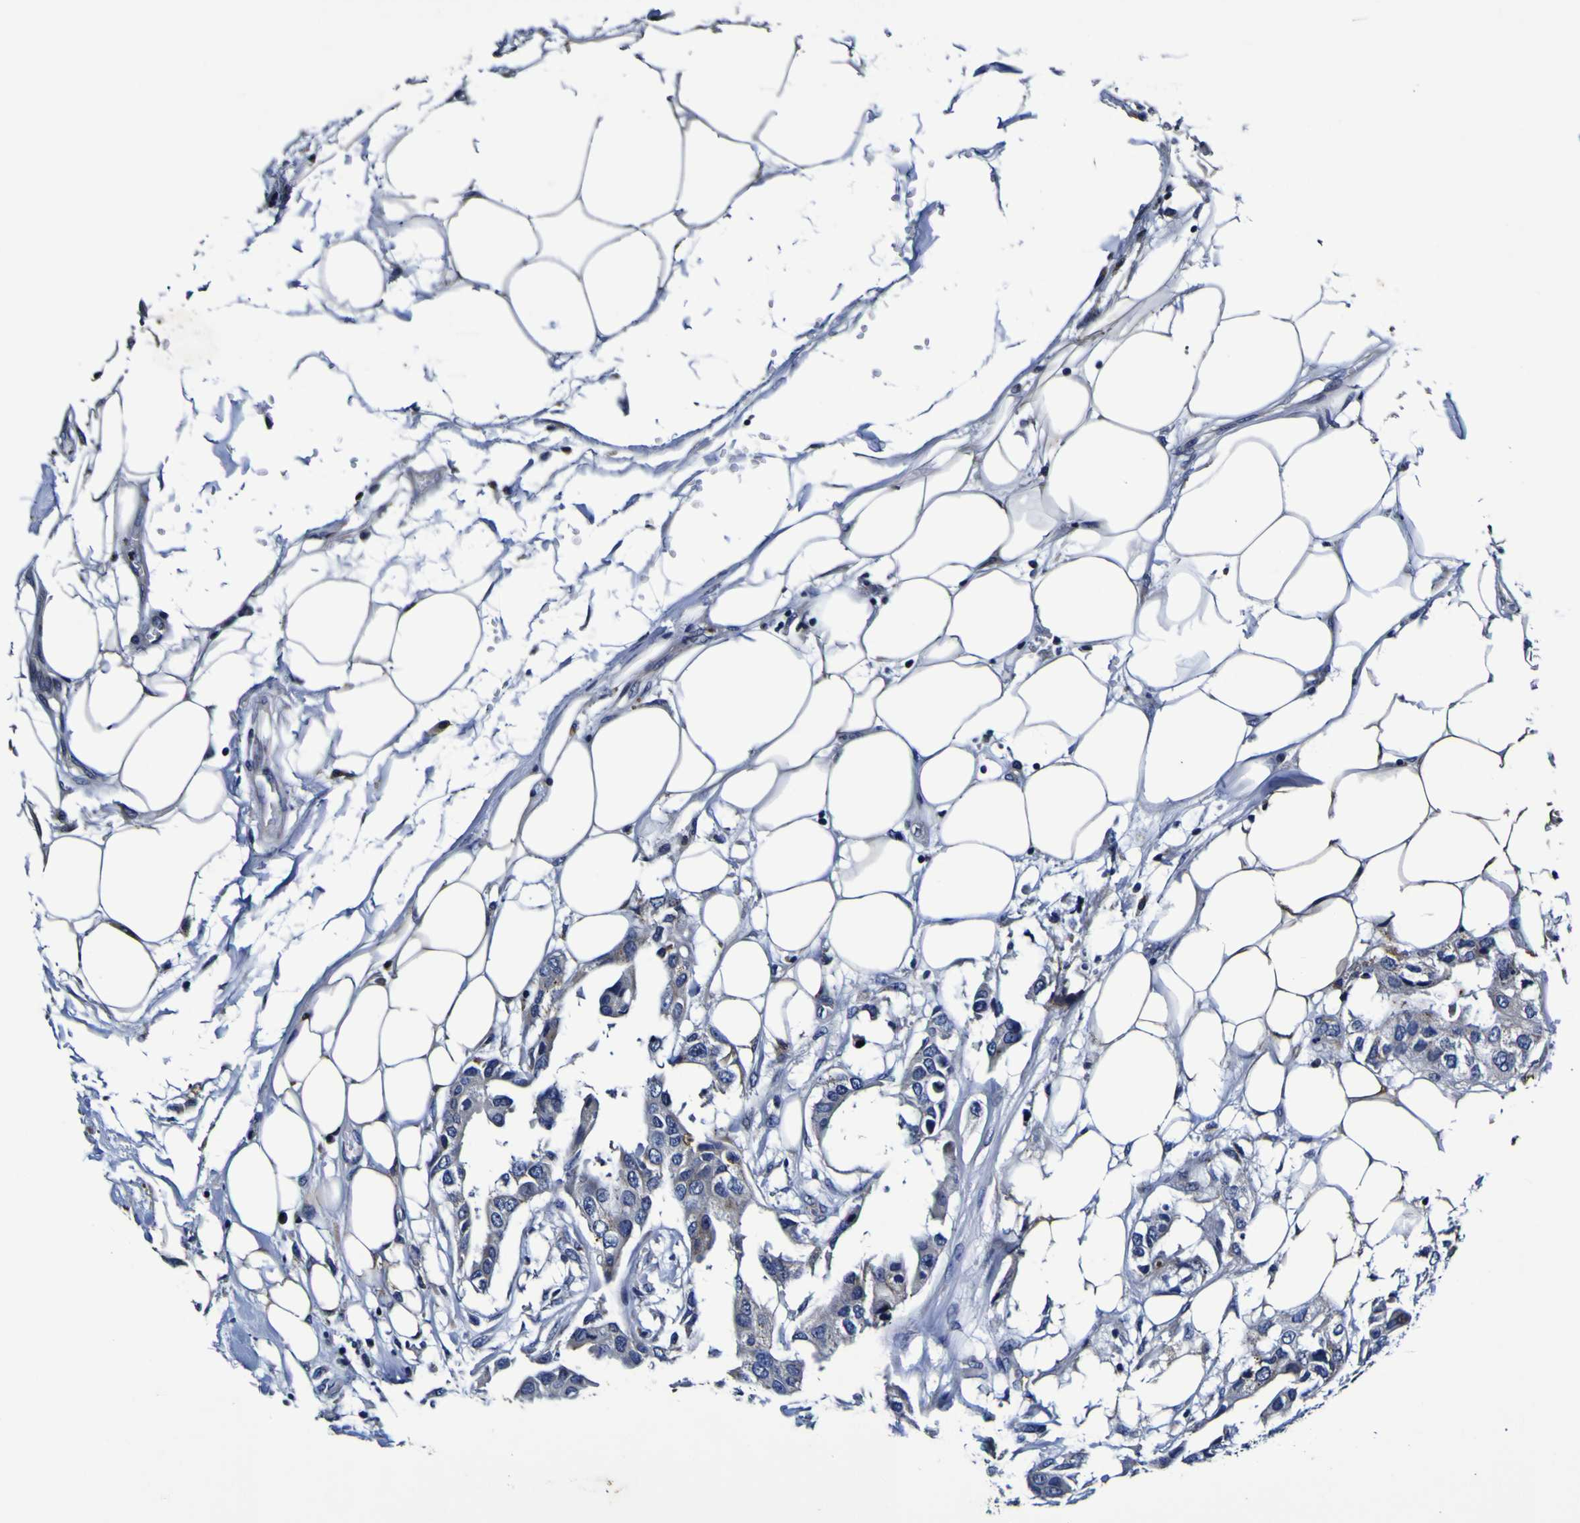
{"staining": {"intensity": "negative", "quantity": "none", "location": "none"}, "tissue": "breast cancer", "cell_type": "Tumor cells", "image_type": "cancer", "snomed": [{"axis": "morphology", "description": "Duct carcinoma"}, {"axis": "topography", "description": "Breast"}], "caption": "The immunohistochemistry histopathology image has no significant expression in tumor cells of breast cancer tissue.", "gene": "PANK4", "patient": {"sex": "female", "age": 40}}